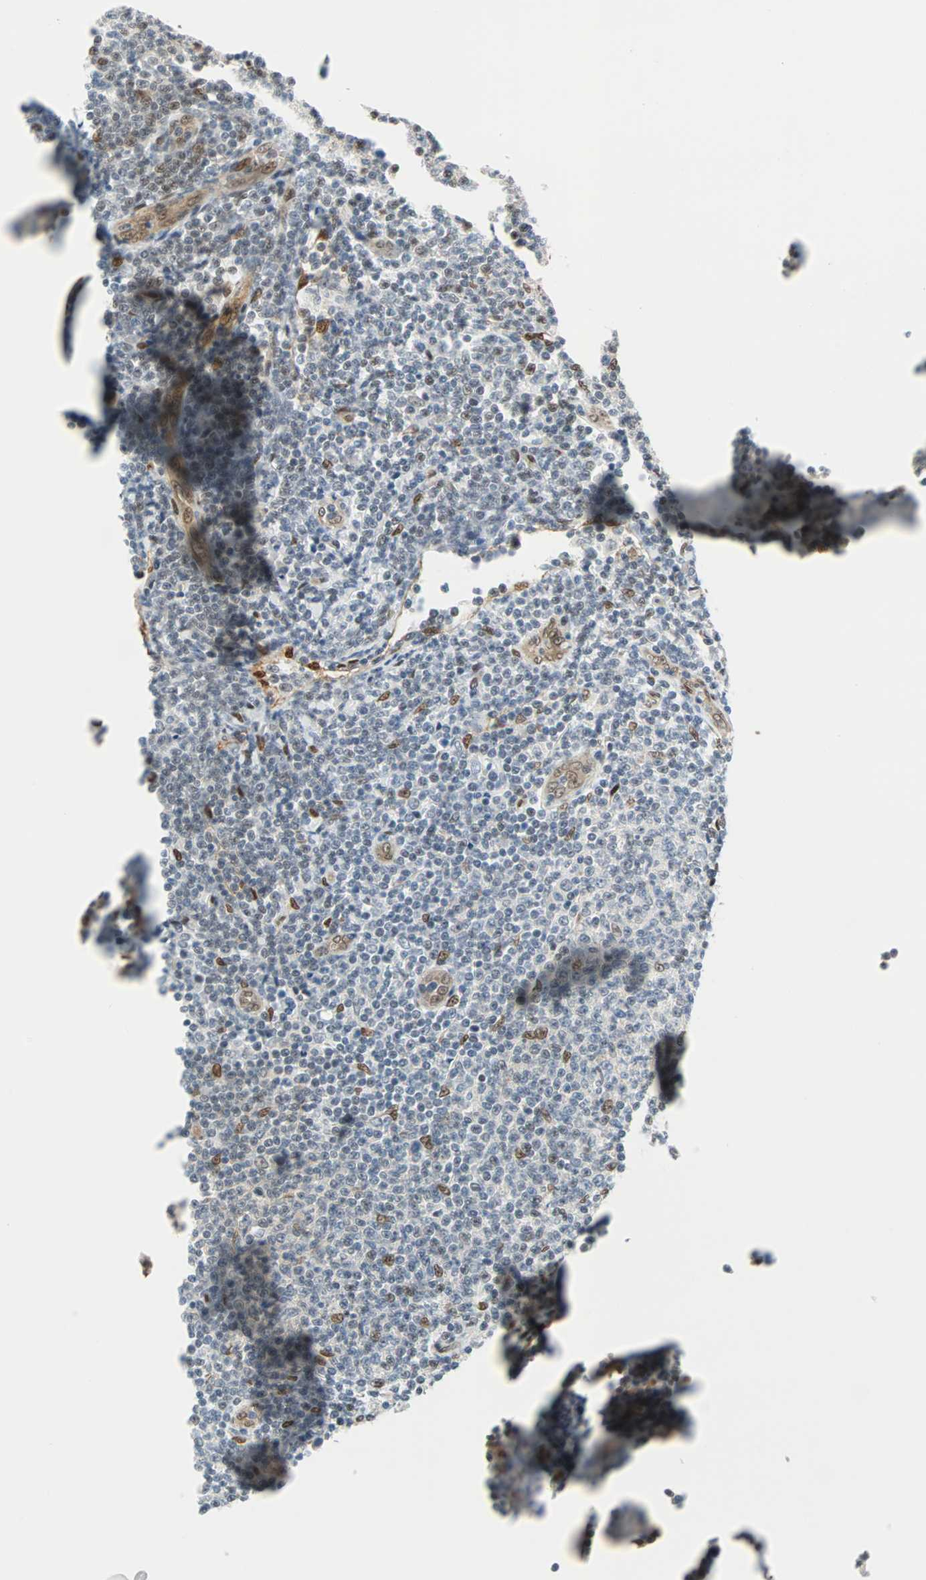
{"staining": {"intensity": "strong", "quantity": "<25%", "location": "nuclear"}, "tissue": "lymphoma", "cell_type": "Tumor cells", "image_type": "cancer", "snomed": [{"axis": "morphology", "description": "Malignant lymphoma, non-Hodgkin's type, Low grade"}, {"axis": "topography", "description": "Lymph node"}], "caption": "A histopathology image of human lymphoma stained for a protein exhibits strong nuclear brown staining in tumor cells.", "gene": "WWTR1", "patient": {"sex": "male", "age": 66}}